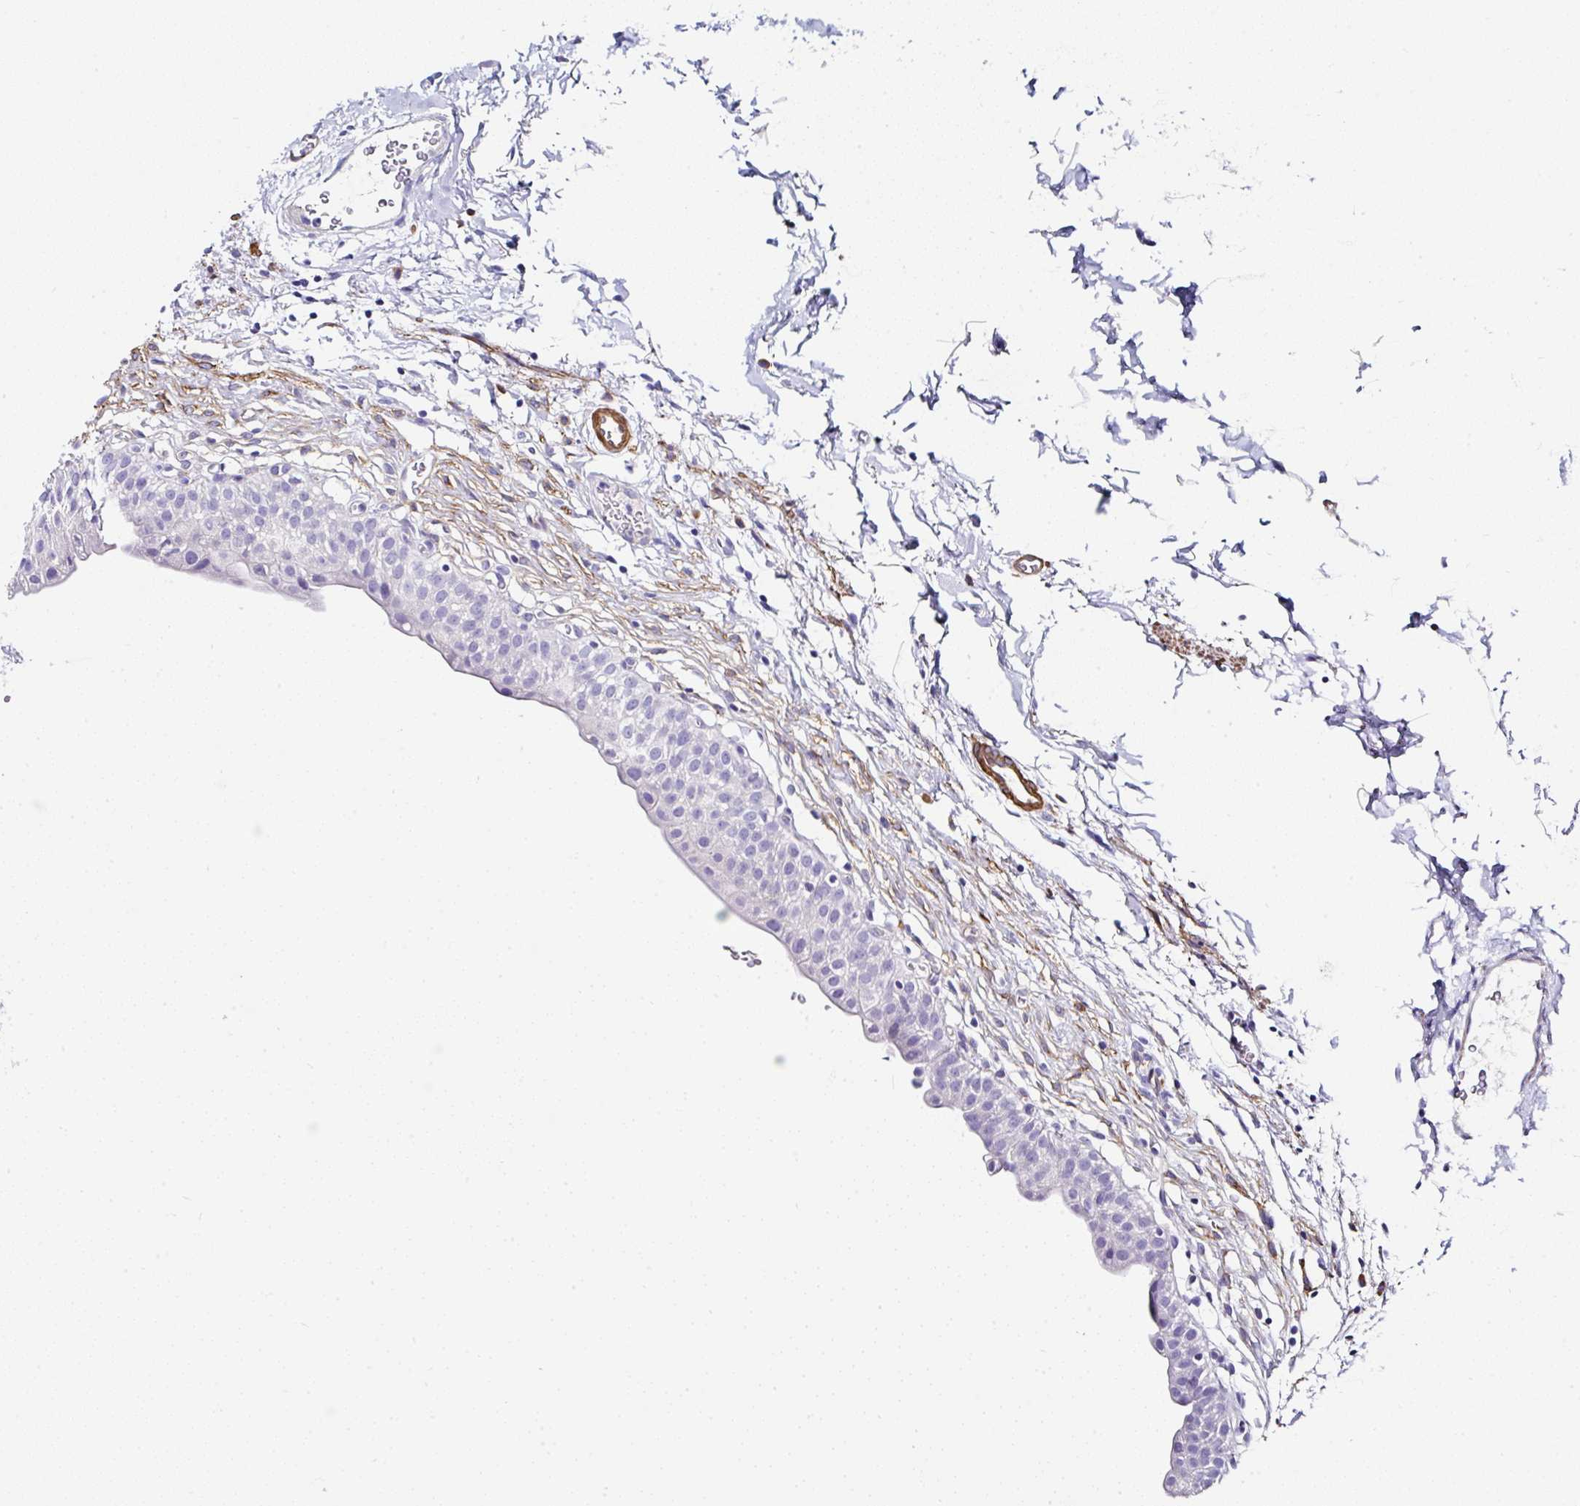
{"staining": {"intensity": "negative", "quantity": "none", "location": "none"}, "tissue": "urinary bladder", "cell_type": "Urothelial cells", "image_type": "normal", "snomed": [{"axis": "morphology", "description": "Normal tissue, NOS"}, {"axis": "topography", "description": "Urinary bladder"}, {"axis": "topography", "description": "Peripheral nerve tissue"}], "caption": "The immunohistochemistry (IHC) histopathology image has no significant staining in urothelial cells of urinary bladder. (DAB (3,3'-diaminobenzidine) immunohistochemistry (IHC) with hematoxylin counter stain).", "gene": "PPFIA4", "patient": {"sex": "male", "age": 55}}